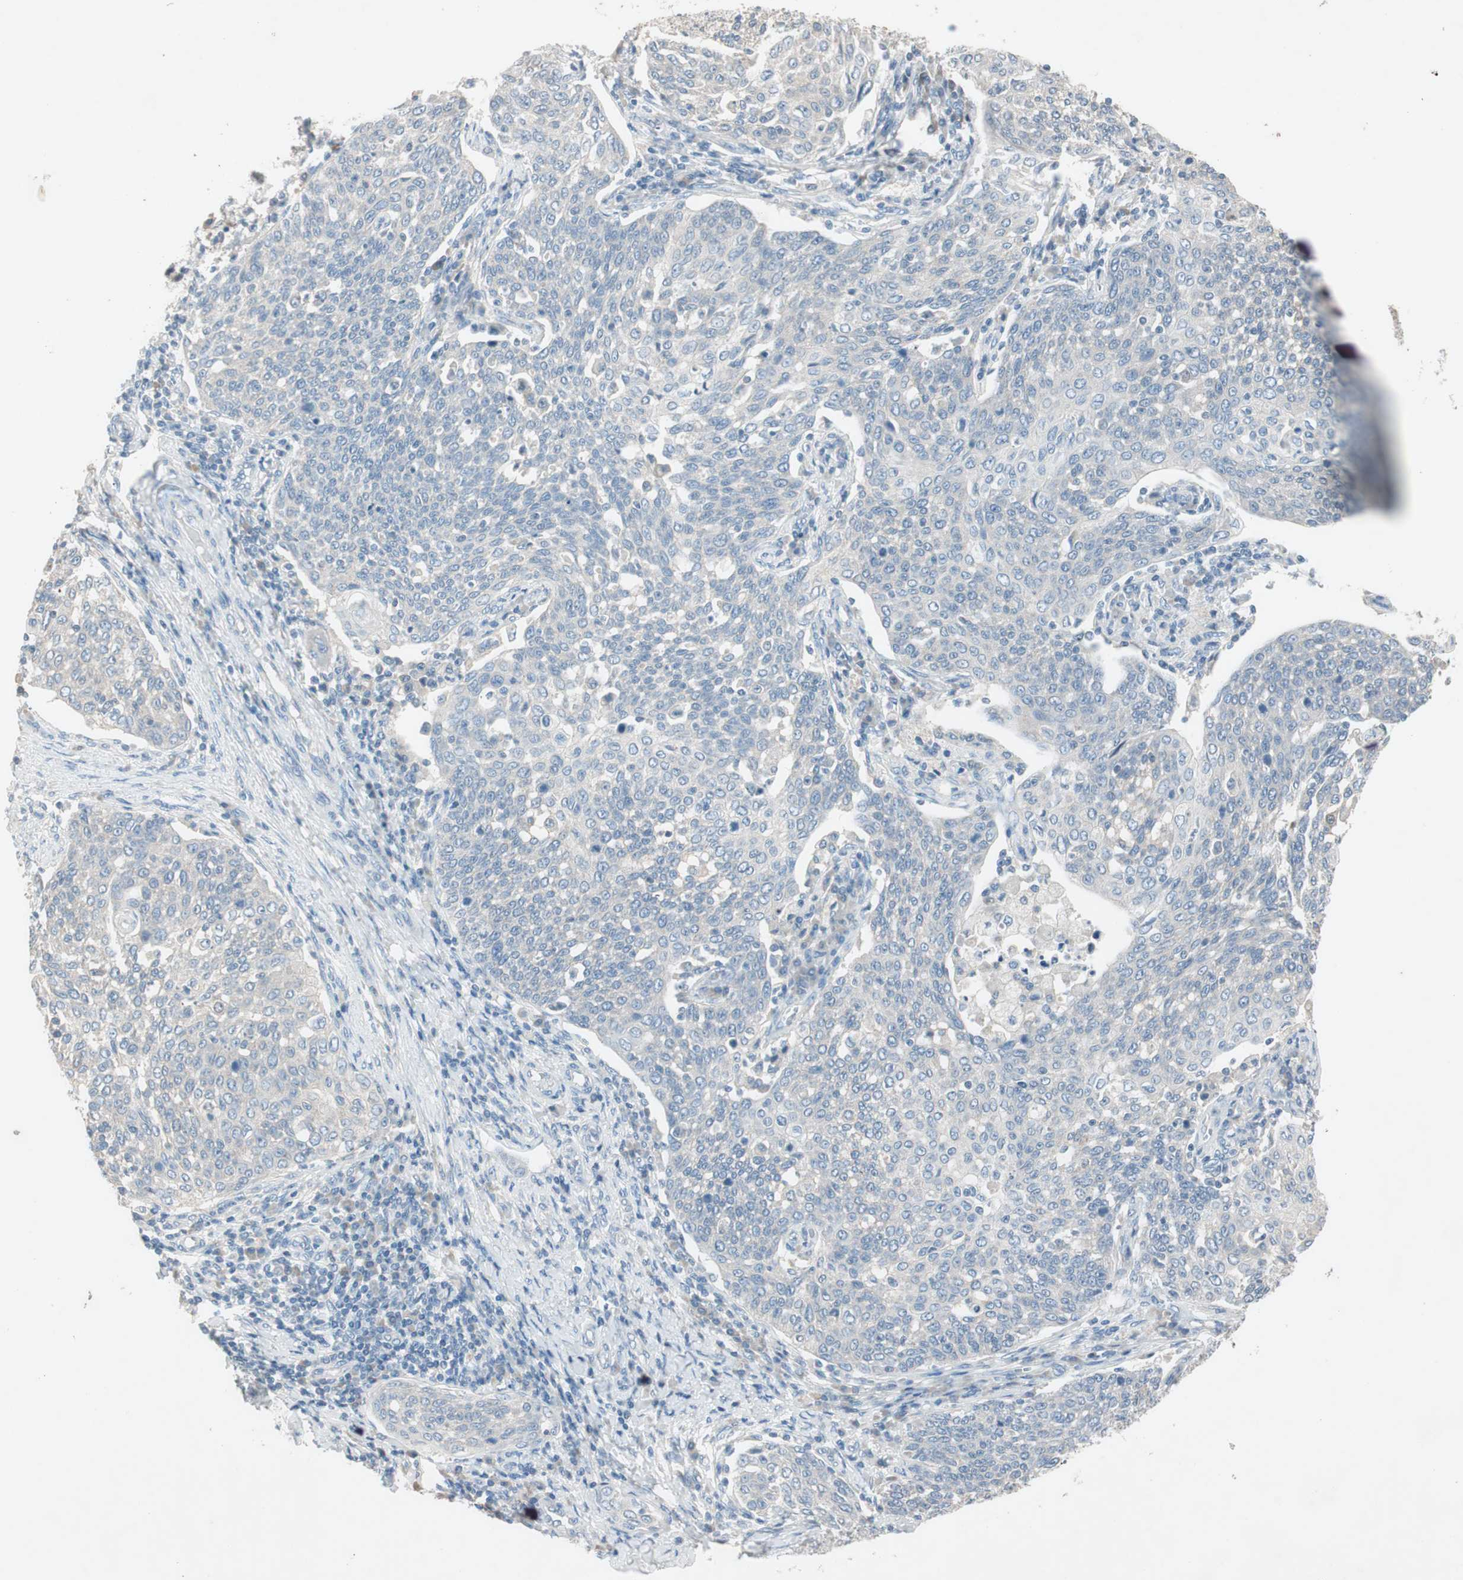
{"staining": {"intensity": "negative", "quantity": "none", "location": "none"}, "tissue": "cervical cancer", "cell_type": "Tumor cells", "image_type": "cancer", "snomed": [{"axis": "morphology", "description": "Squamous cell carcinoma, NOS"}, {"axis": "topography", "description": "Cervix"}], "caption": "Cervical cancer (squamous cell carcinoma) stained for a protein using immunohistochemistry displays no staining tumor cells.", "gene": "KHK", "patient": {"sex": "female", "age": 34}}